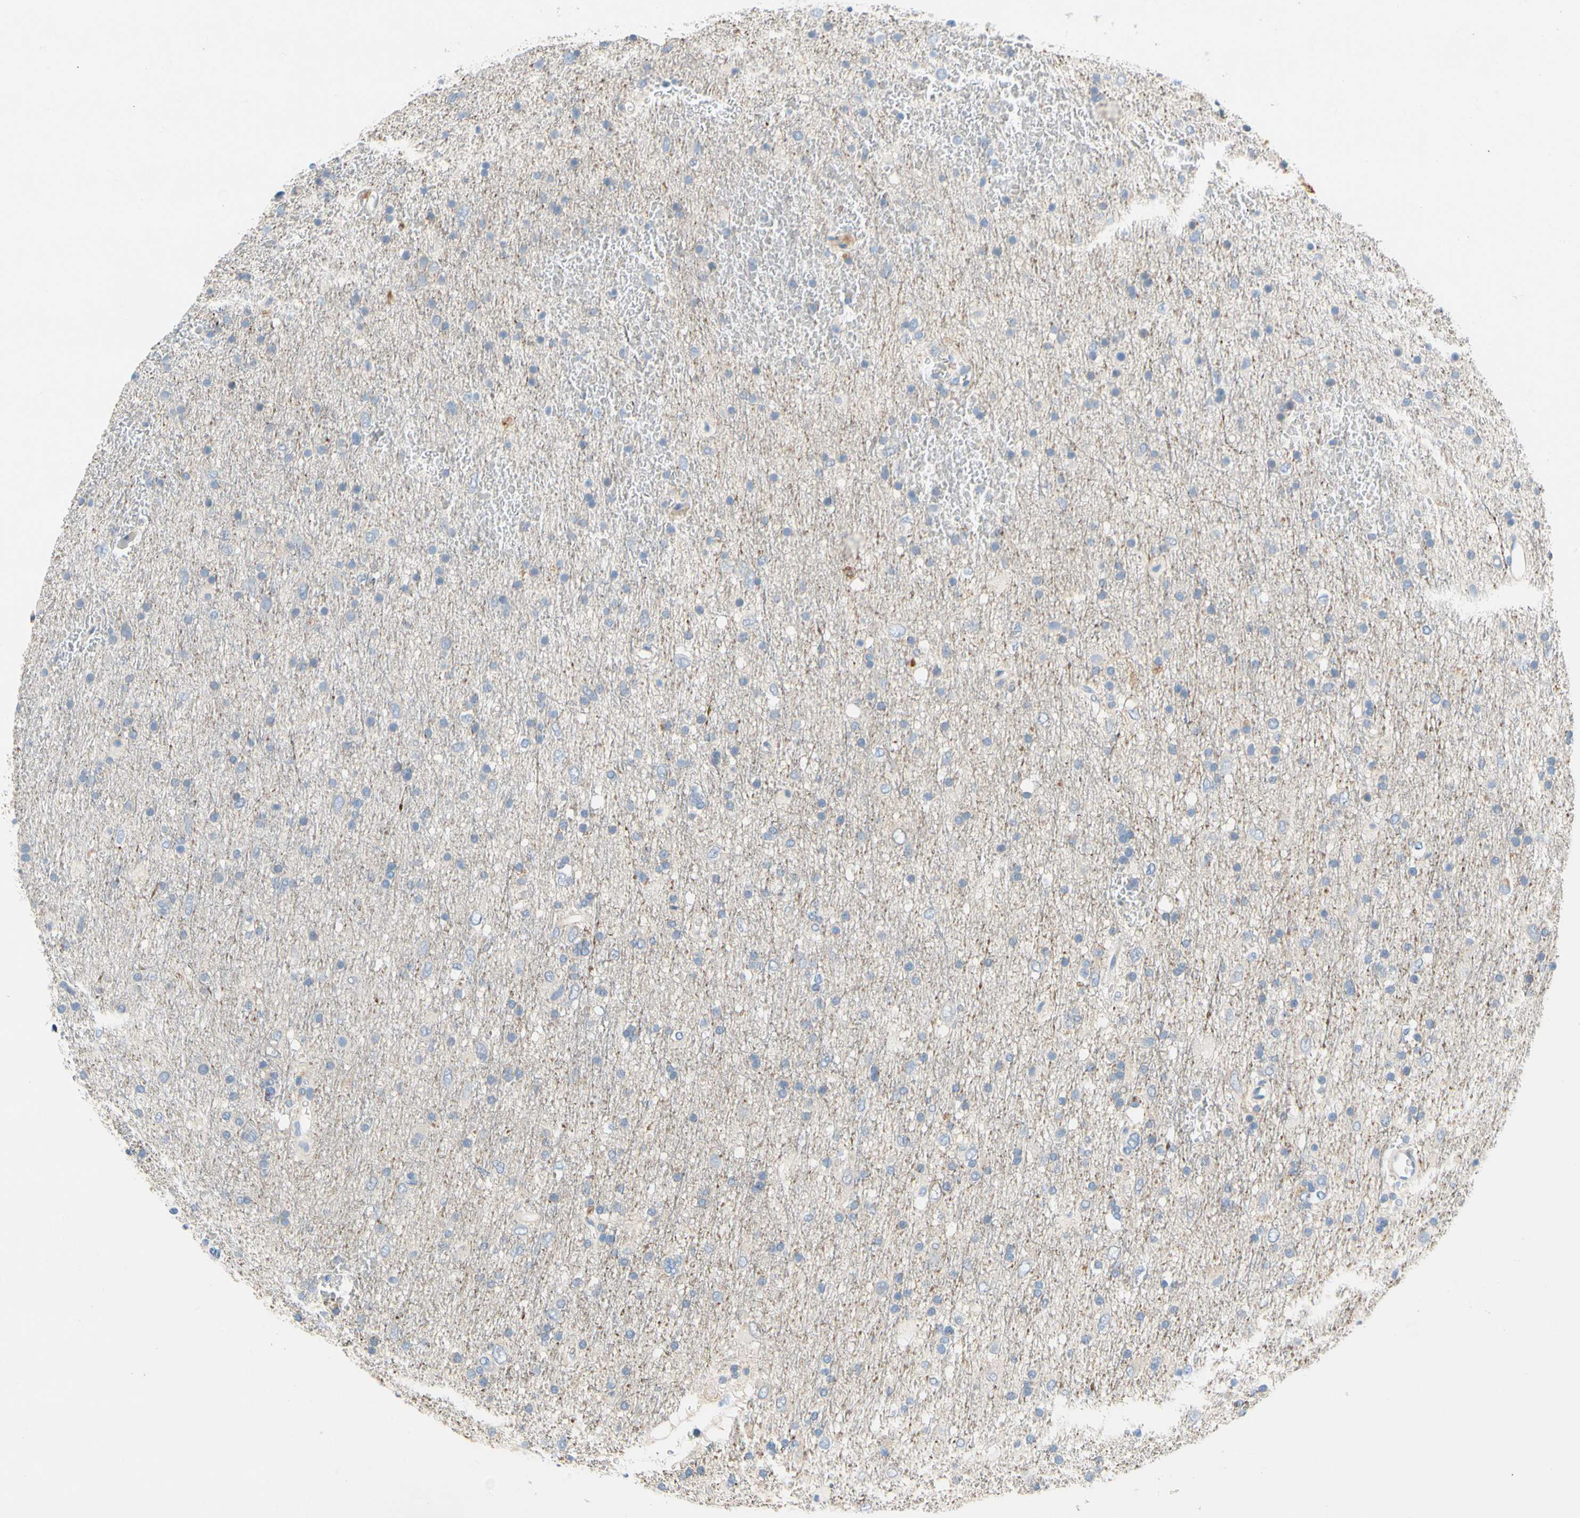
{"staining": {"intensity": "negative", "quantity": "none", "location": "none"}, "tissue": "glioma", "cell_type": "Tumor cells", "image_type": "cancer", "snomed": [{"axis": "morphology", "description": "Glioma, malignant, Low grade"}, {"axis": "topography", "description": "Brain"}], "caption": "There is no significant positivity in tumor cells of malignant glioma (low-grade). (Immunohistochemistry (ihc), brightfield microscopy, high magnification).", "gene": "CCM2L", "patient": {"sex": "male", "age": 77}}